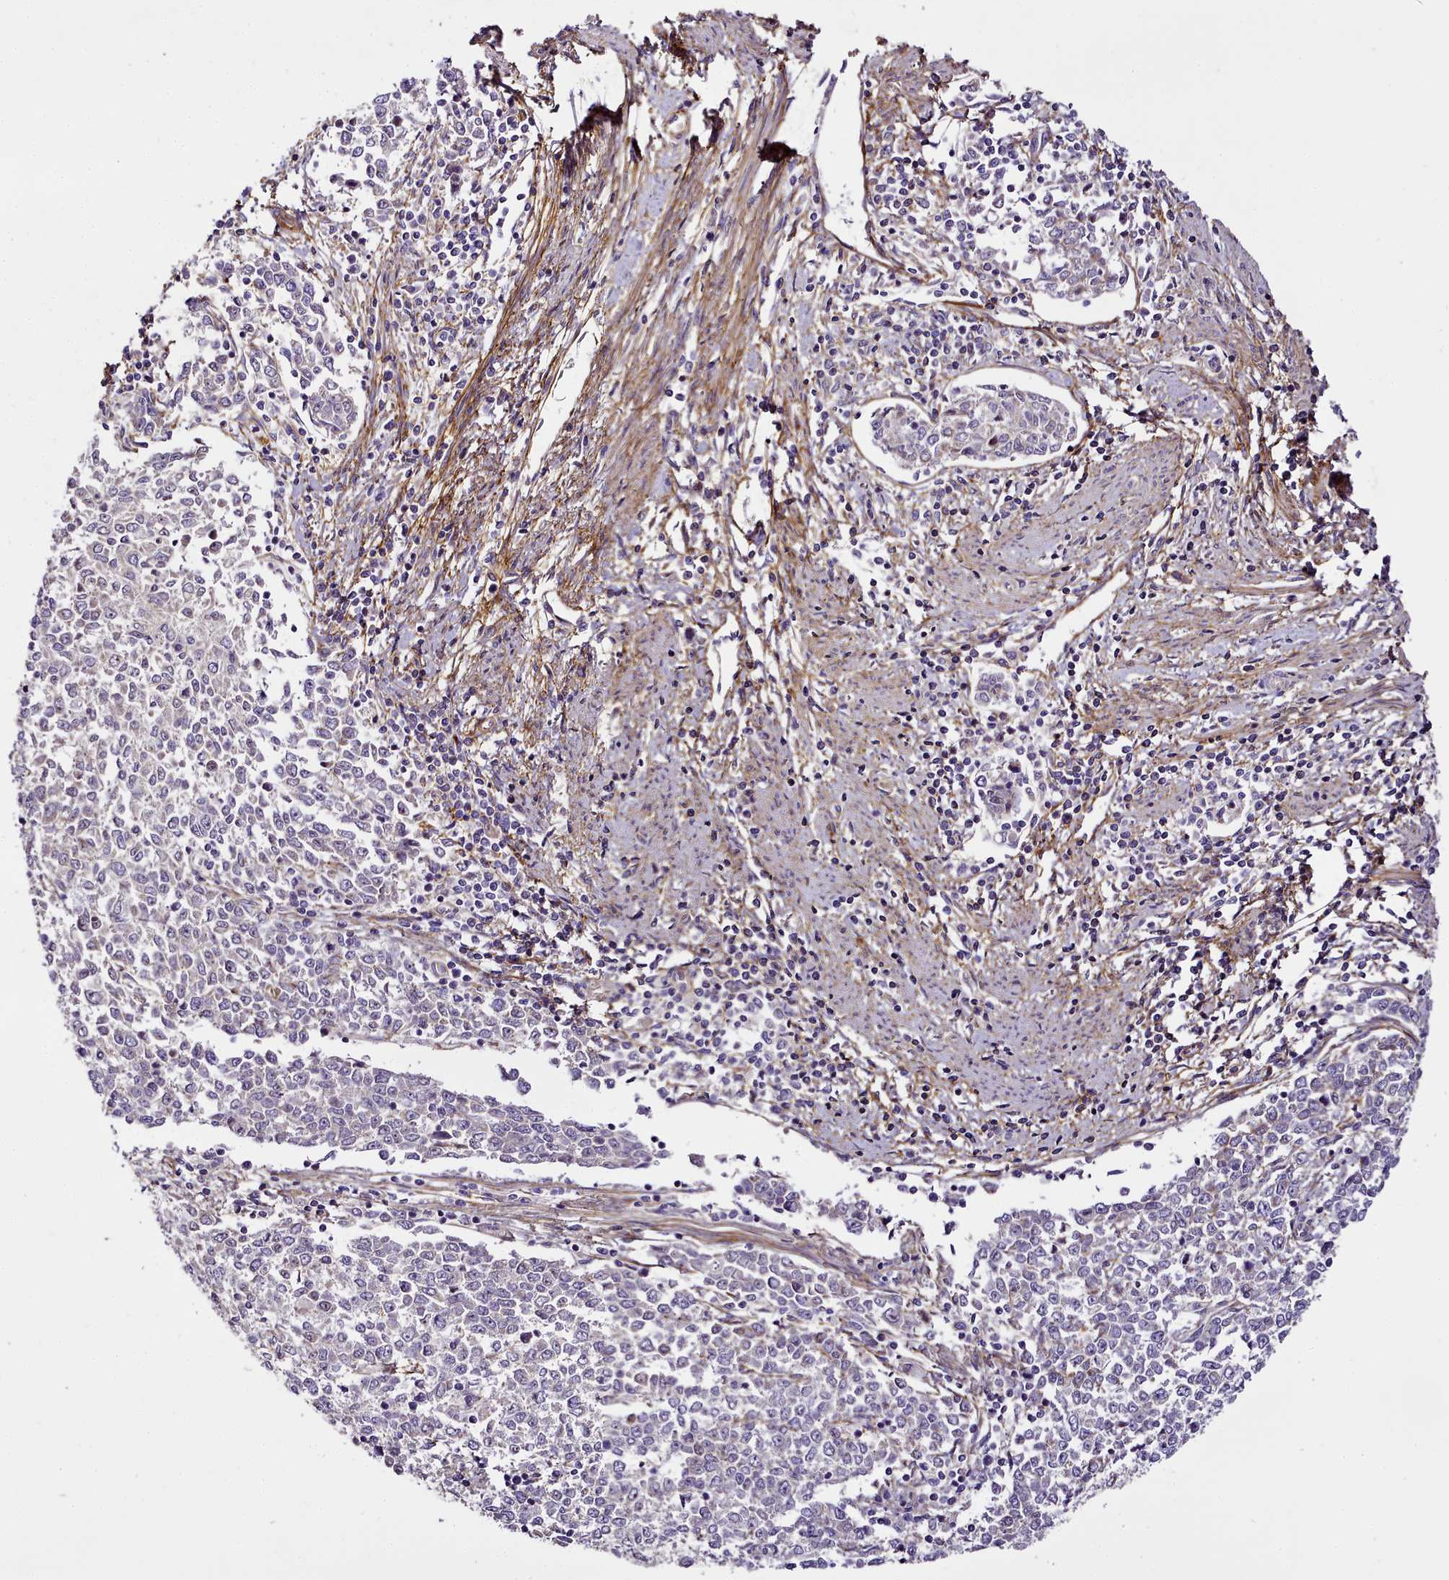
{"staining": {"intensity": "negative", "quantity": "none", "location": "none"}, "tissue": "endometrial cancer", "cell_type": "Tumor cells", "image_type": "cancer", "snomed": [{"axis": "morphology", "description": "Adenocarcinoma, NOS"}, {"axis": "topography", "description": "Endometrium"}], "caption": "Tumor cells show no significant protein expression in adenocarcinoma (endometrial).", "gene": "NBPF1", "patient": {"sex": "female", "age": 50}}